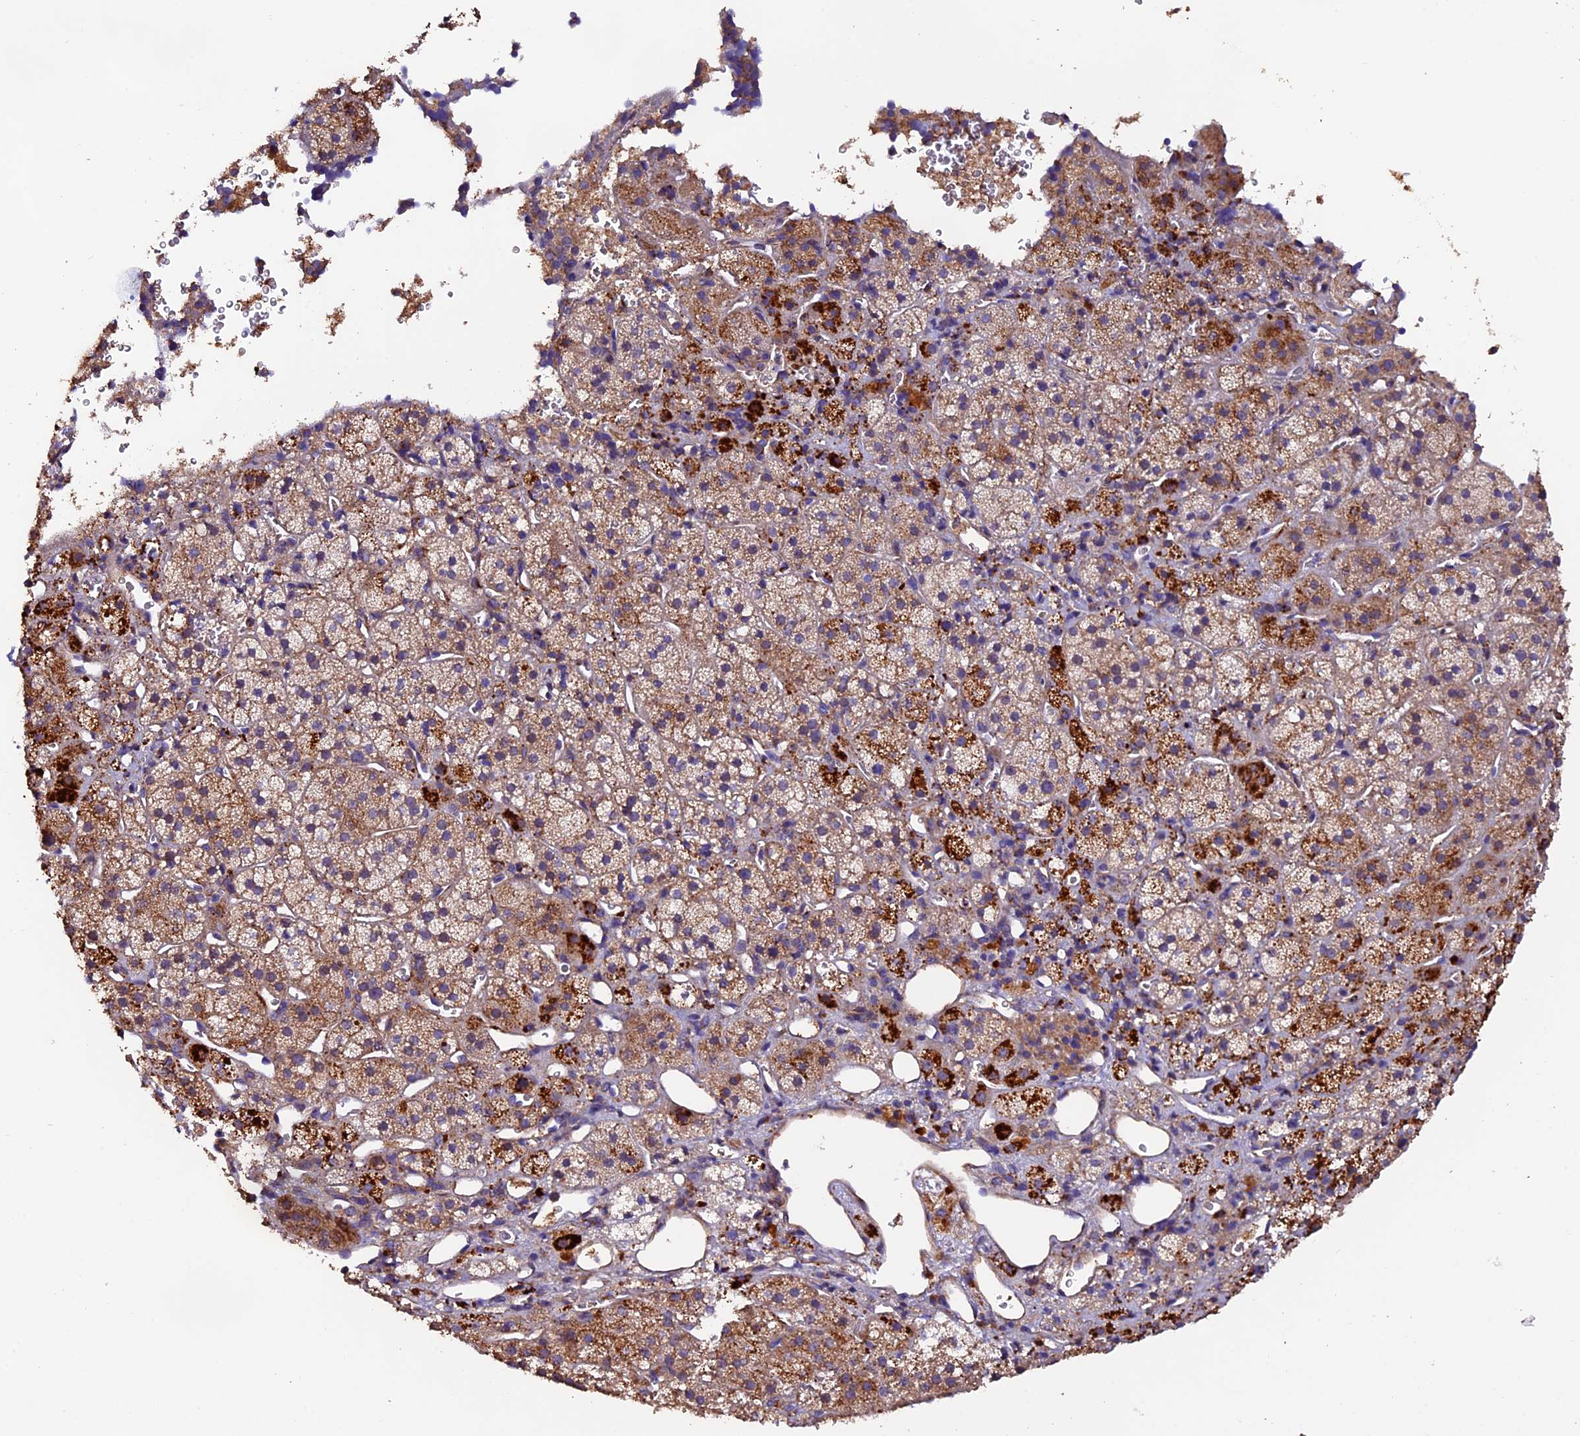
{"staining": {"intensity": "moderate", "quantity": "25%-75%", "location": "cytoplasmic/membranous"}, "tissue": "adrenal gland", "cell_type": "Glandular cells", "image_type": "normal", "snomed": [{"axis": "morphology", "description": "Normal tissue, NOS"}, {"axis": "topography", "description": "Adrenal gland"}], "caption": "DAB immunohistochemical staining of unremarkable adrenal gland exhibits moderate cytoplasmic/membranous protein staining in about 25%-75% of glandular cells. (Stains: DAB in brown, nuclei in blue, Microscopy: brightfield microscopy at high magnification).", "gene": "CLN5", "patient": {"sex": "female", "age": 44}}